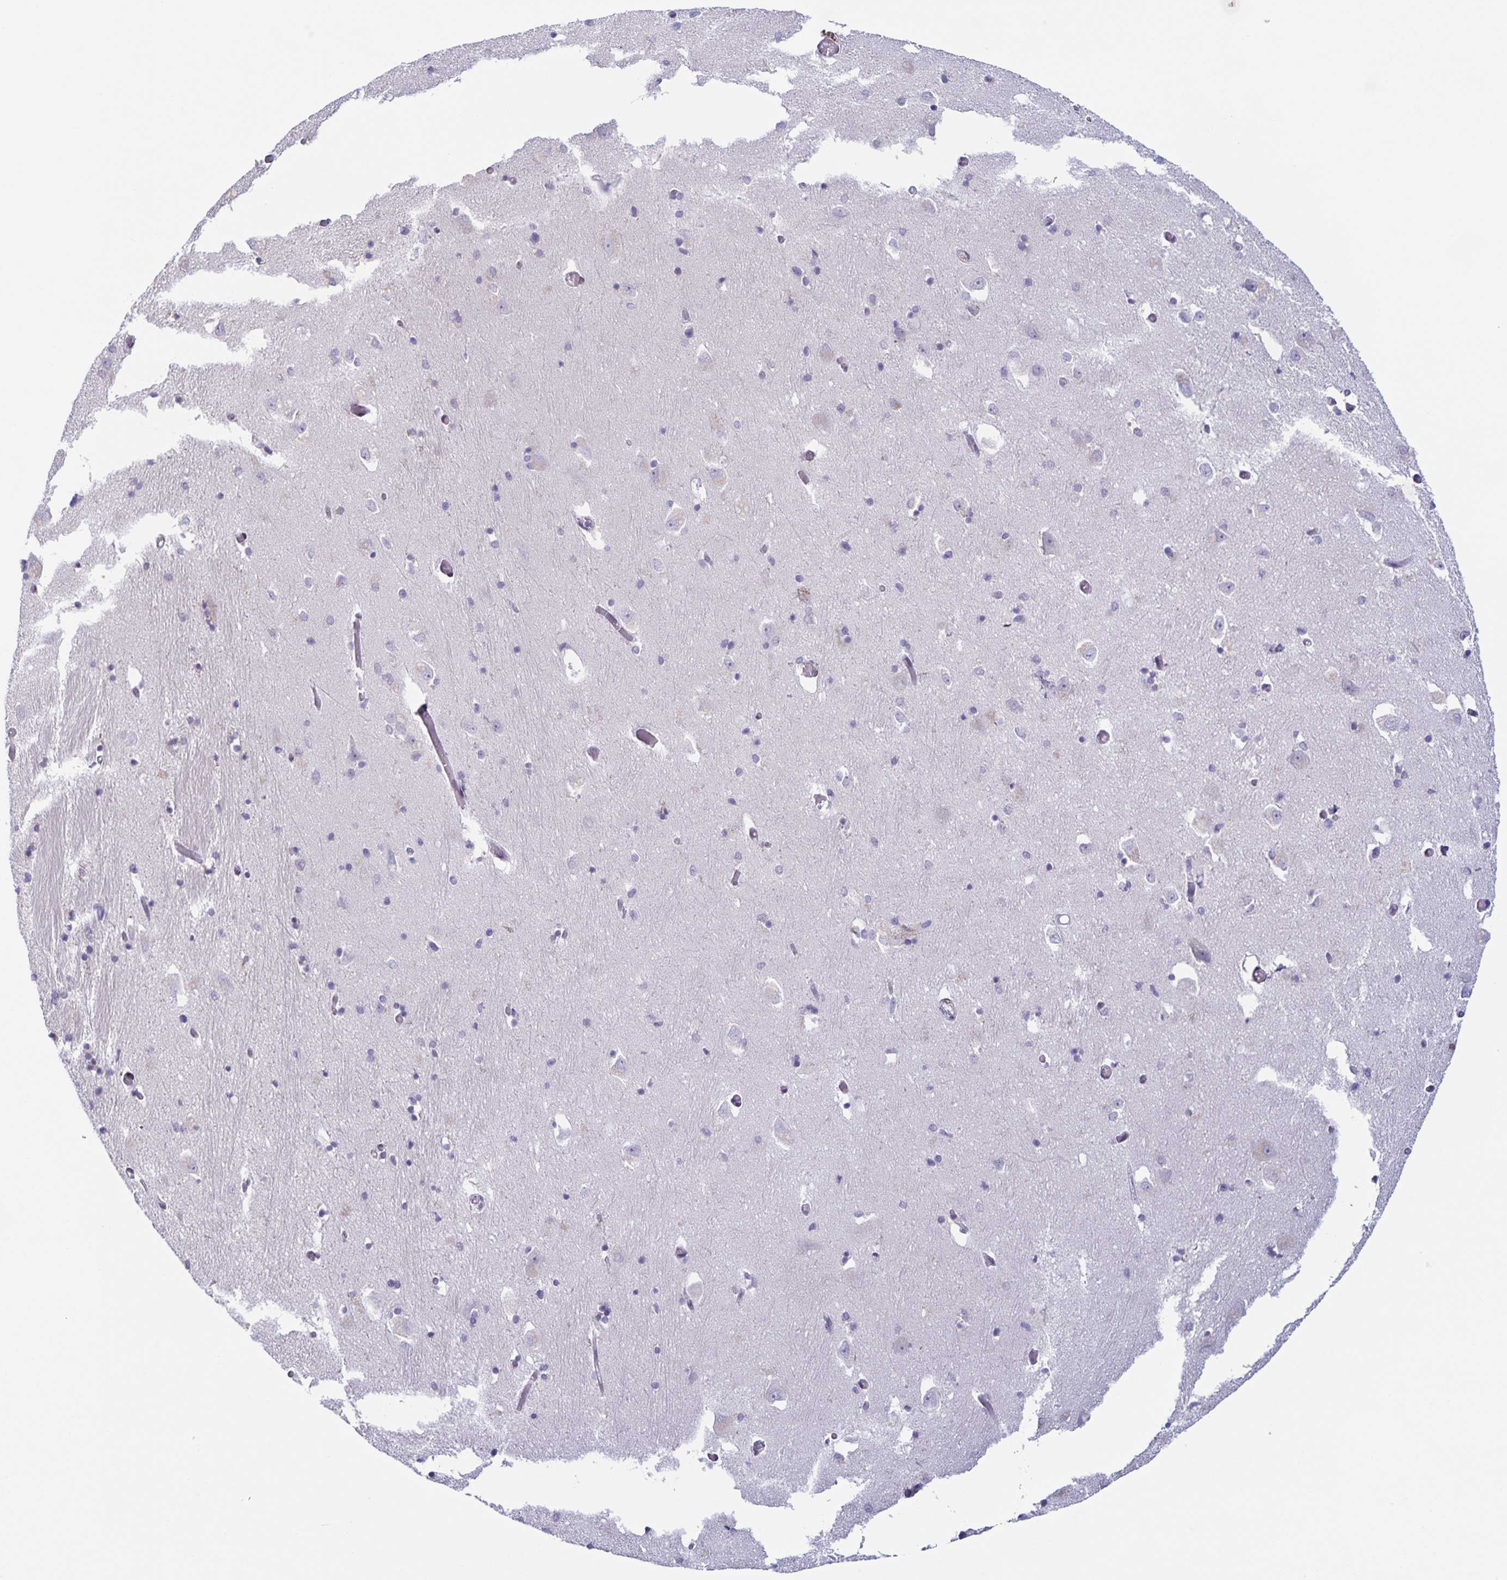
{"staining": {"intensity": "negative", "quantity": "none", "location": "none"}, "tissue": "caudate", "cell_type": "Glial cells", "image_type": "normal", "snomed": [{"axis": "morphology", "description": "Normal tissue, NOS"}, {"axis": "topography", "description": "Lateral ventricle wall"}, {"axis": "topography", "description": "Hippocampus"}], "caption": "DAB immunohistochemical staining of unremarkable human caudate exhibits no significant expression in glial cells. Nuclei are stained in blue.", "gene": "SYNE2", "patient": {"sex": "female", "age": 63}}